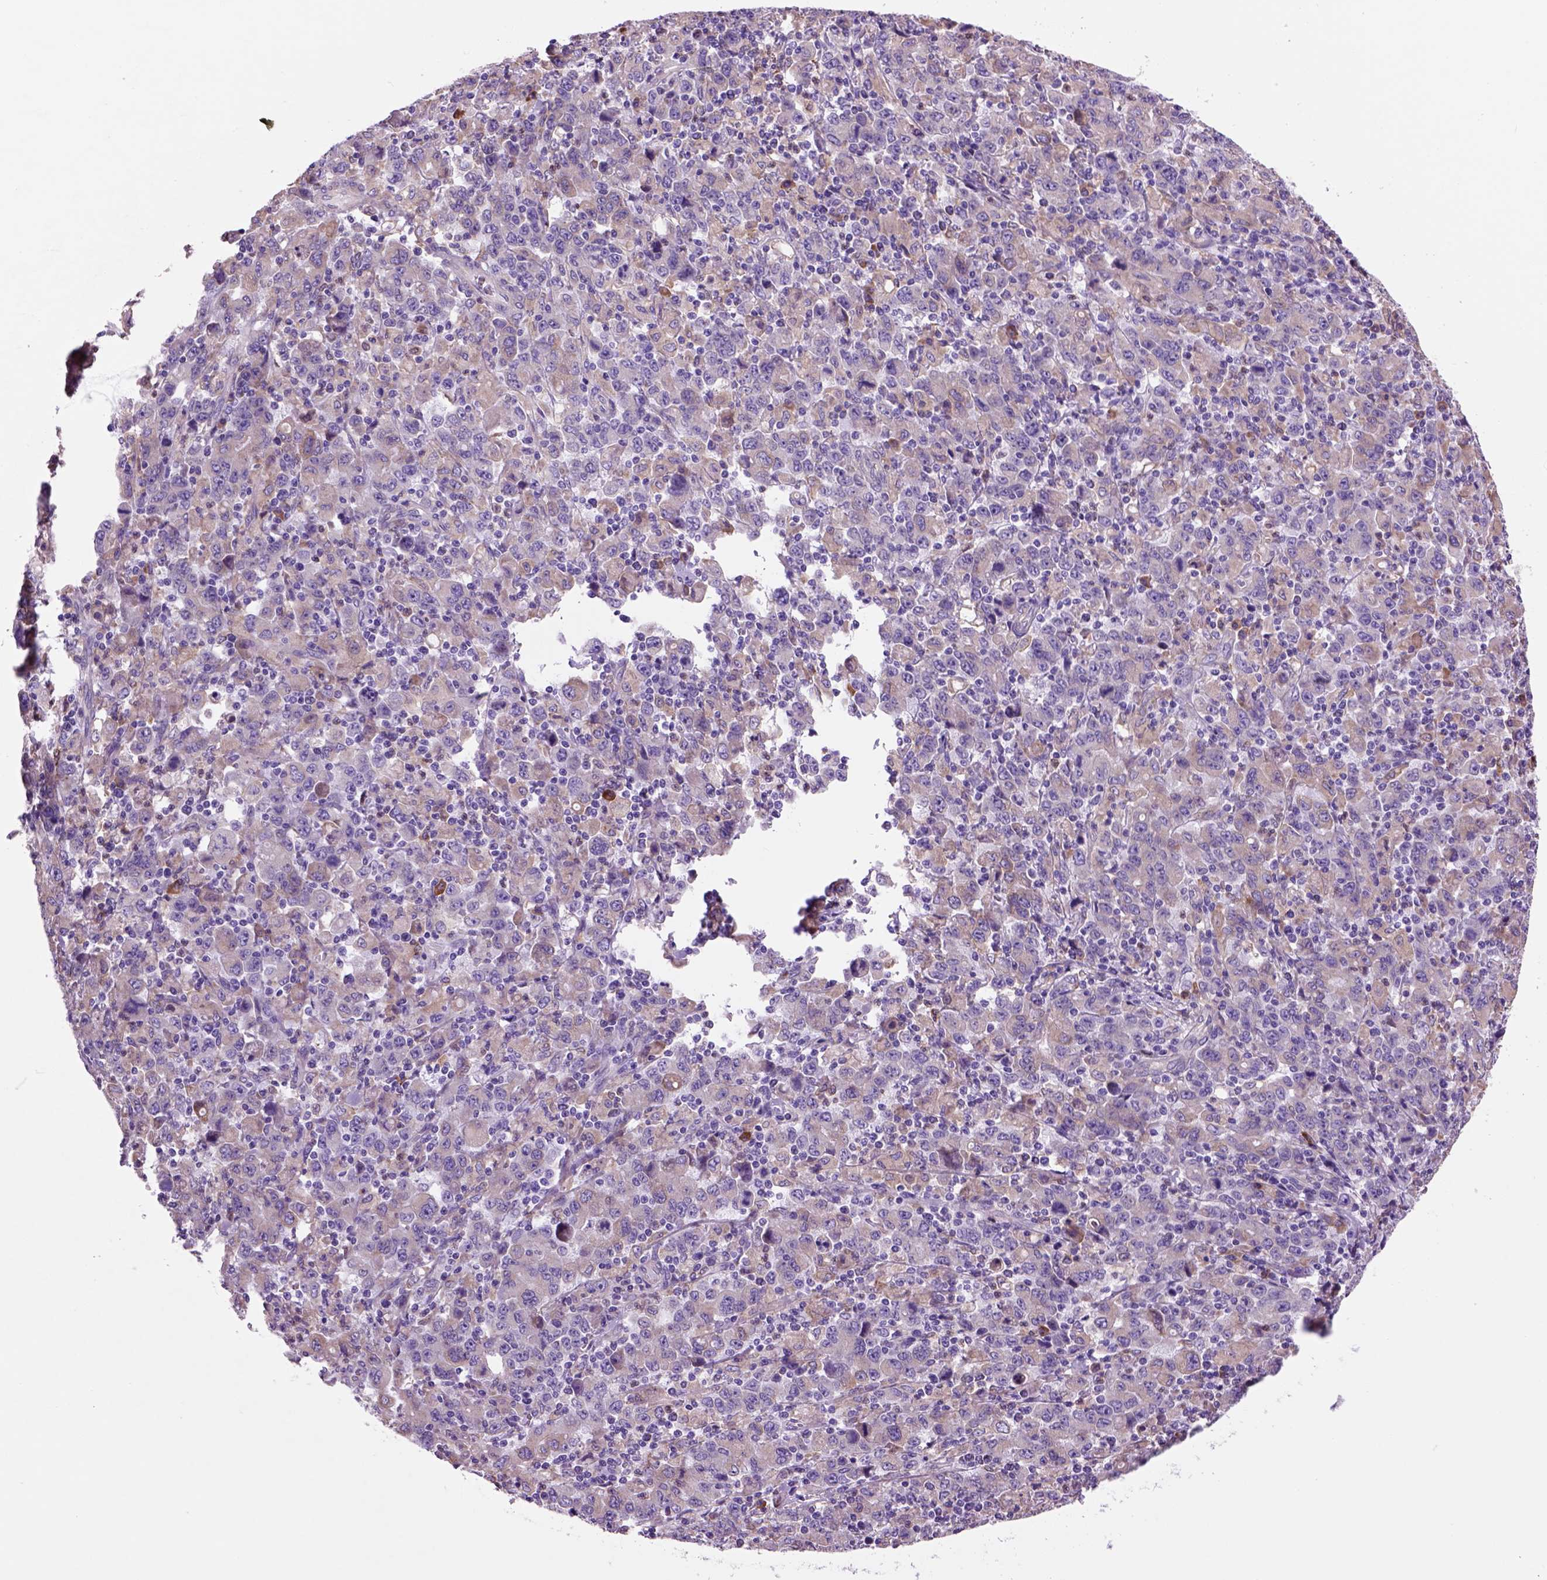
{"staining": {"intensity": "weak", "quantity": ">75%", "location": "cytoplasmic/membranous"}, "tissue": "stomach cancer", "cell_type": "Tumor cells", "image_type": "cancer", "snomed": [{"axis": "morphology", "description": "Adenocarcinoma, NOS"}, {"axis": "topography", "description": "Stomach, upper"}], "caption": "Stomach adenocarcinoma stained with a brown dye displays weak cytoplasmic/membranous positive expression in about >75% of tumor cells.", "gene": "PIAS3", "patient": {"sex": "male", "age": 69}}